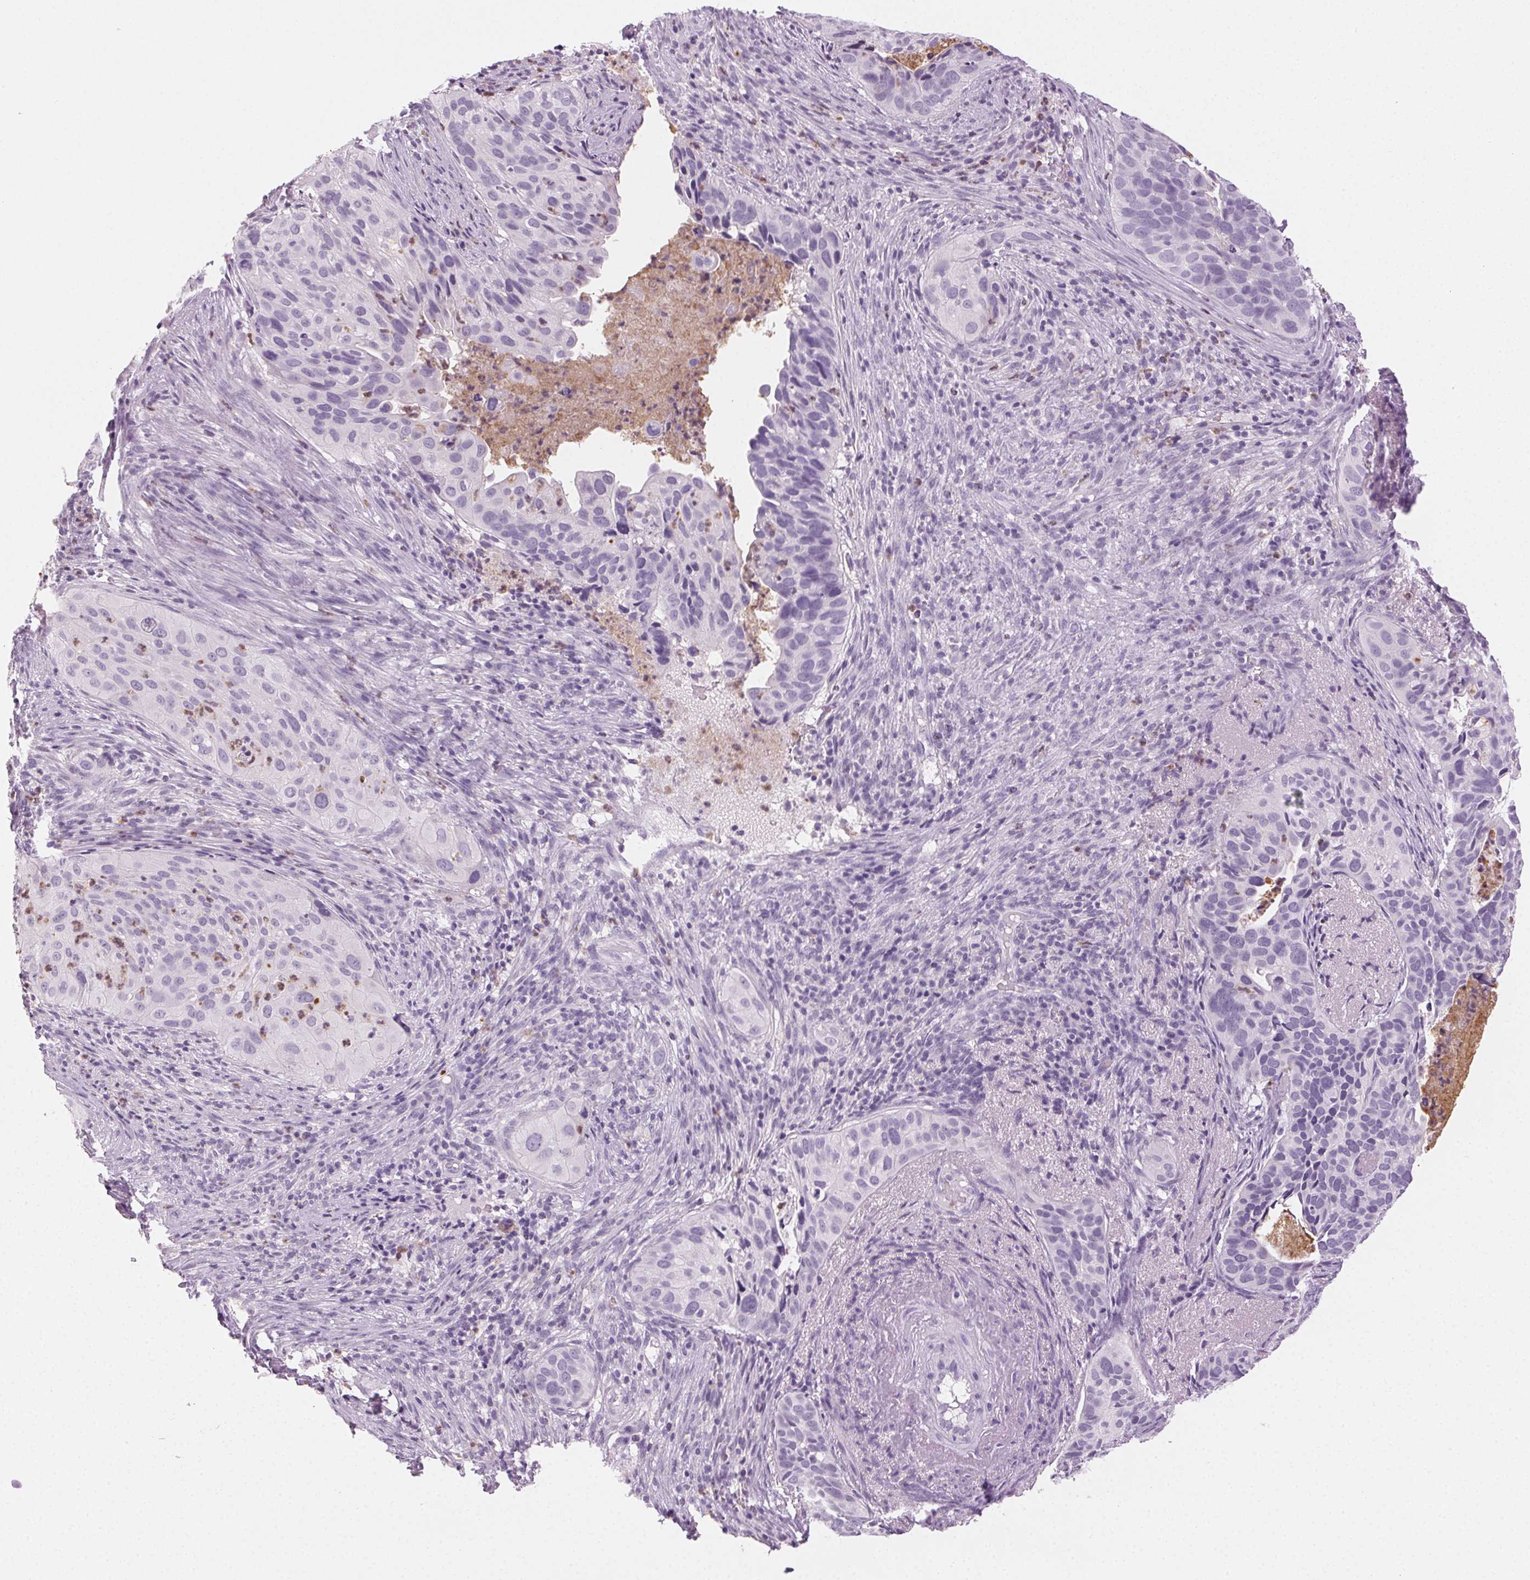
{"staining": {"intensity": "negative", "quantity": "none", "location": "none"}, "tissue": "cervical cancer", "cell_type": "Tumor cells", "image_type": "cancer", "snomed": [{"axis": "morphology", "description": "Squamous cell carcinoma, NOS"}, {"axis": "topography", "description": "Cervix"}], "caption": "Tumor cells show no significant protein positivity in cervical squamous cell carcinoma. (DAB immunohistochemistry (IHC) visualized using brightfield microscopy, high magnification).", "gene": "MPO", "patient": {"sex": "female", "age": 38}}